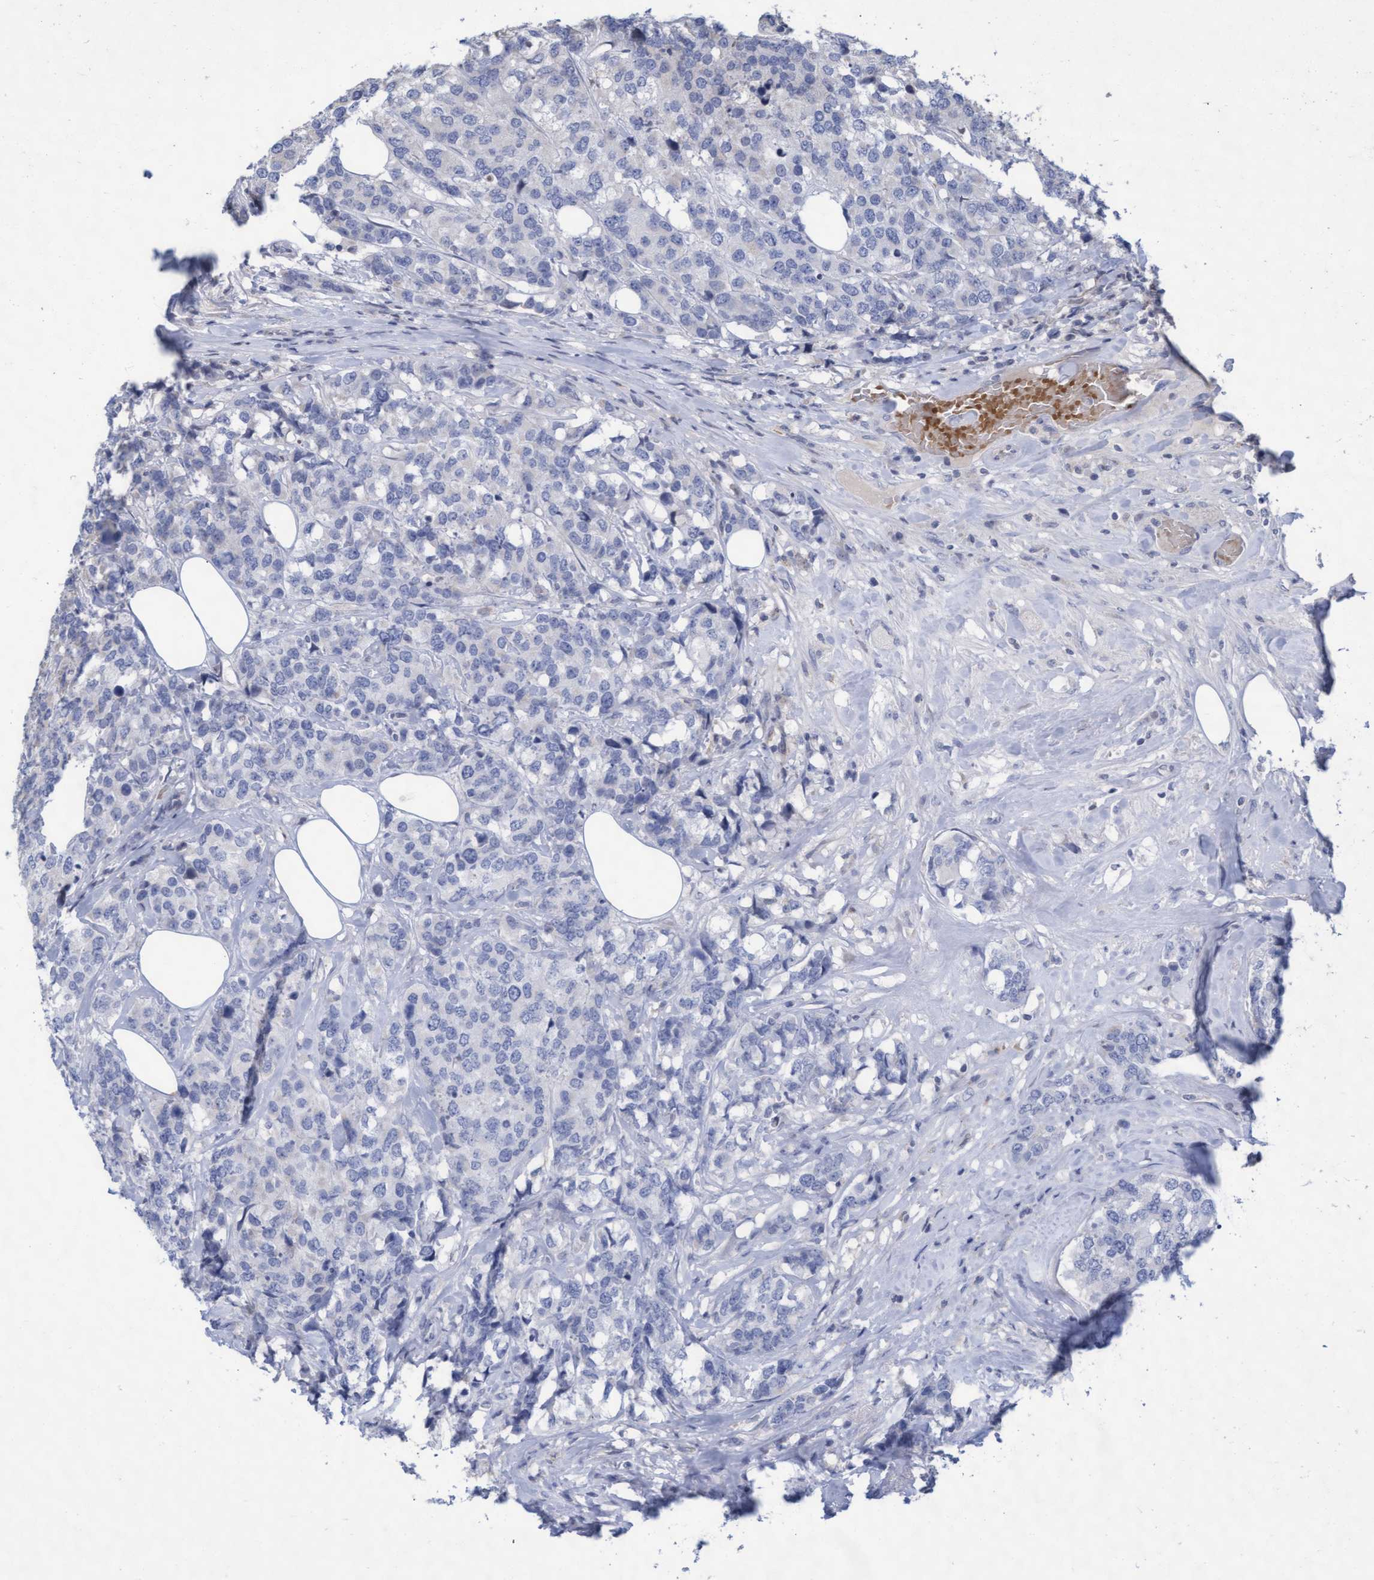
{"staining": {"intensity": "negative", "quantity": "none", "location": "none"}, "tissue": "breast cancer", "cell_type": "Tumor cells", "image_type": "cancer", "snomed": [{"axis": "morphology", "description": "Lobular carcinoma"}, {"axis": "topography", "description": "Breast"}], "caption": "Human breast cancer stained for a protein using immunohistochemistry demonstrates no positivity in tumor cells.", "gene": "KCNC2", "patient": {"sex": "female", "age": 59}}